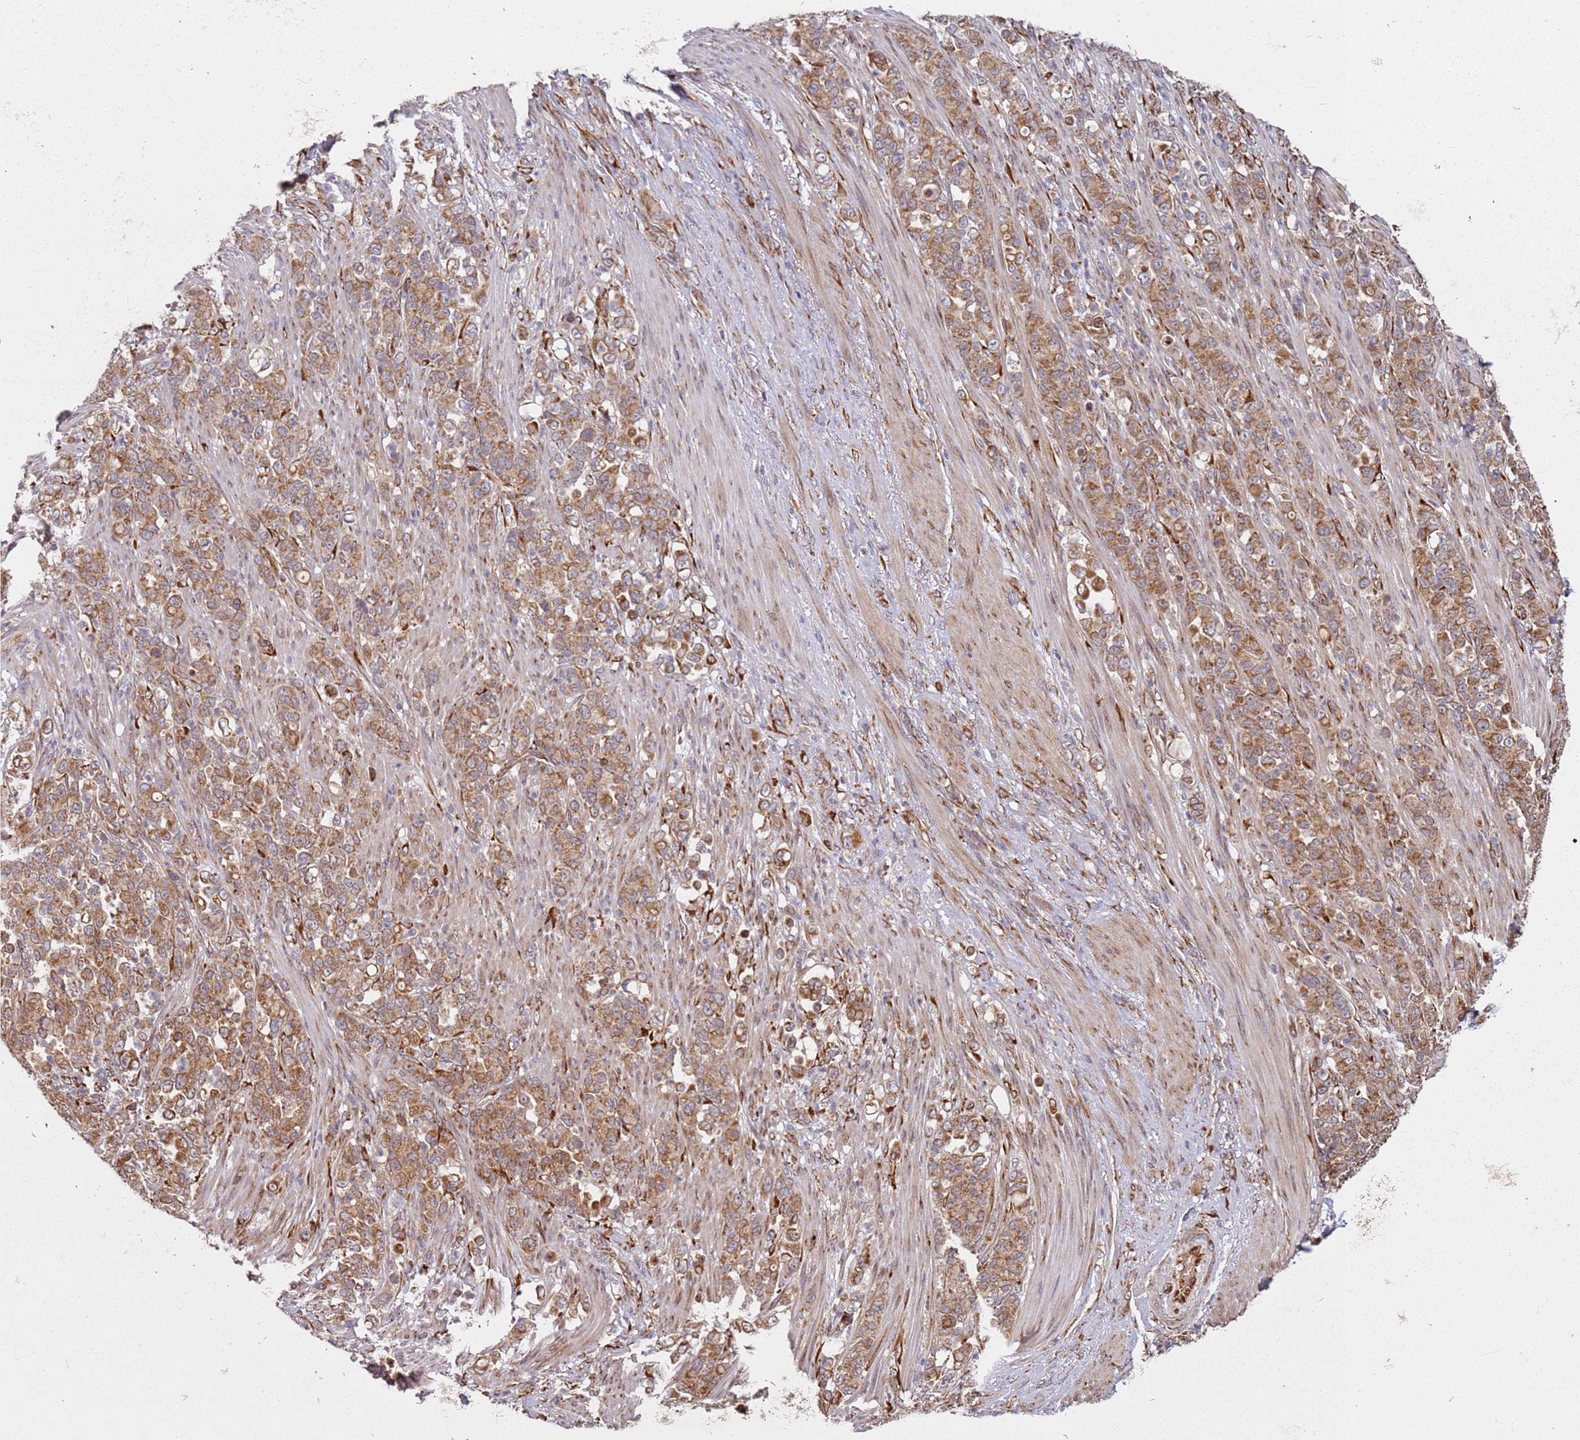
{"staining": {"intensity": "moderate", "quantity": ">75%", "location": "cytoplasmic/membranous"}, "tissue": "stomach cancer", "cell_type": "Tumor cells", "image_type": "cancer", "snomed": [{"axis": "morphology", "description": "Normal tissue, NOS"}, {"axis": "morphology", "description": "Adenocarcinoma, NOS"}, {"axis": "topography", "description": "Stomach"}], "caption": "DAB immunohistochemical staining of human adenocarcinoma (stomach) demonstrates moderate cytoplasmic/membranous protein positivity in approximately >75% of tumor cells.", "gene": "ARFRP1", "patient": {"sex": "female", "age": 79}}